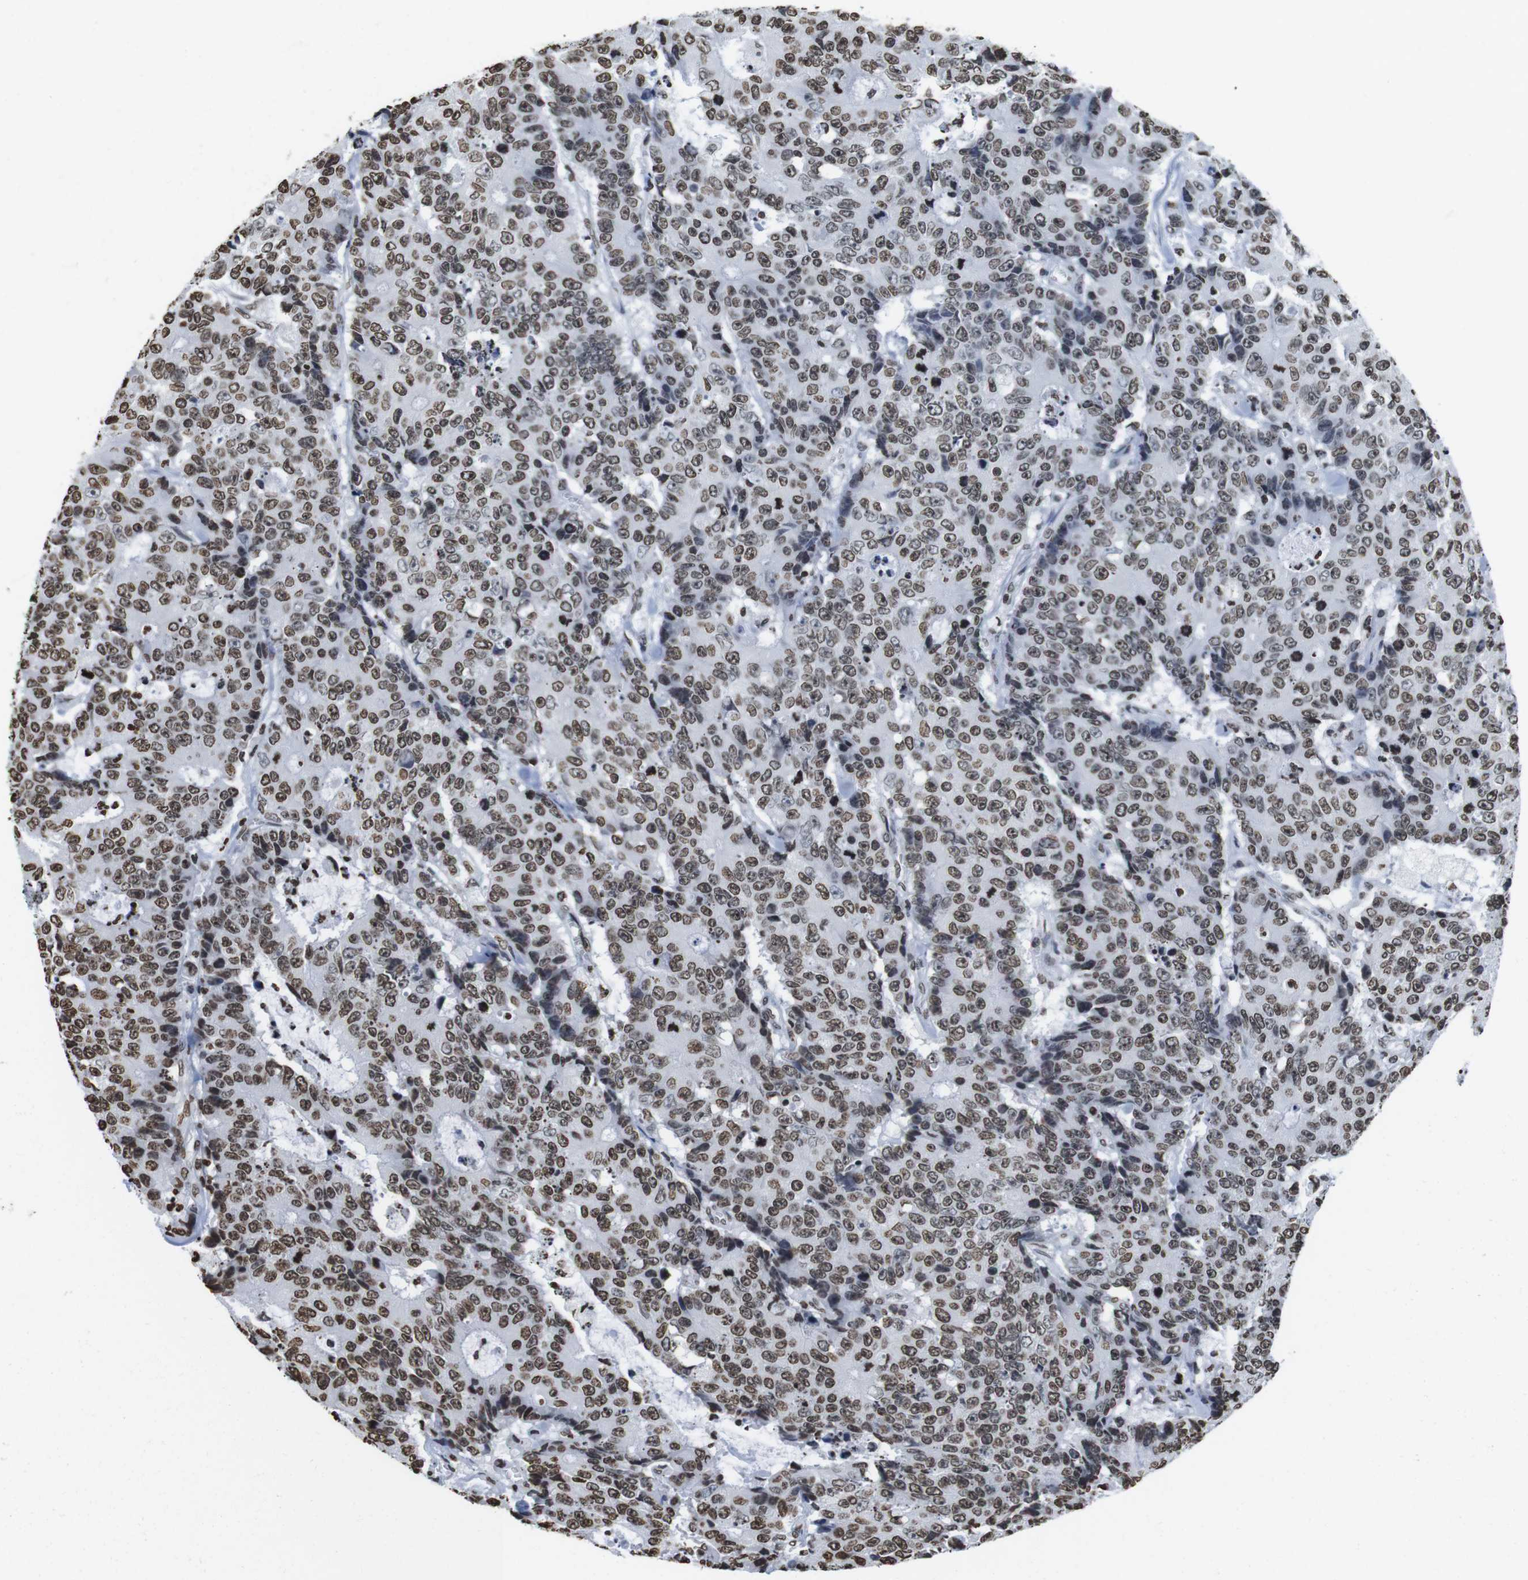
{"staining": {"intensity": "moderate", "quantity": ">75%", "location": "nuclear"}, "tissue": "colorectal cancer", "cell_type": "Tumor cells", "image_type": "cancer", "snomed": [{"axis": "morphology", "description": "Adenocarcinoma, NOS"}, {"axis": "topography", "description": "Colon"}], "caption": "Moderate nuclear protein positivity is appreciated in approximately >75% of tumor cells in colorectal adenocarcinoma.", "gene": "BSX", "patient": {"sex": "female", "age": 86}}